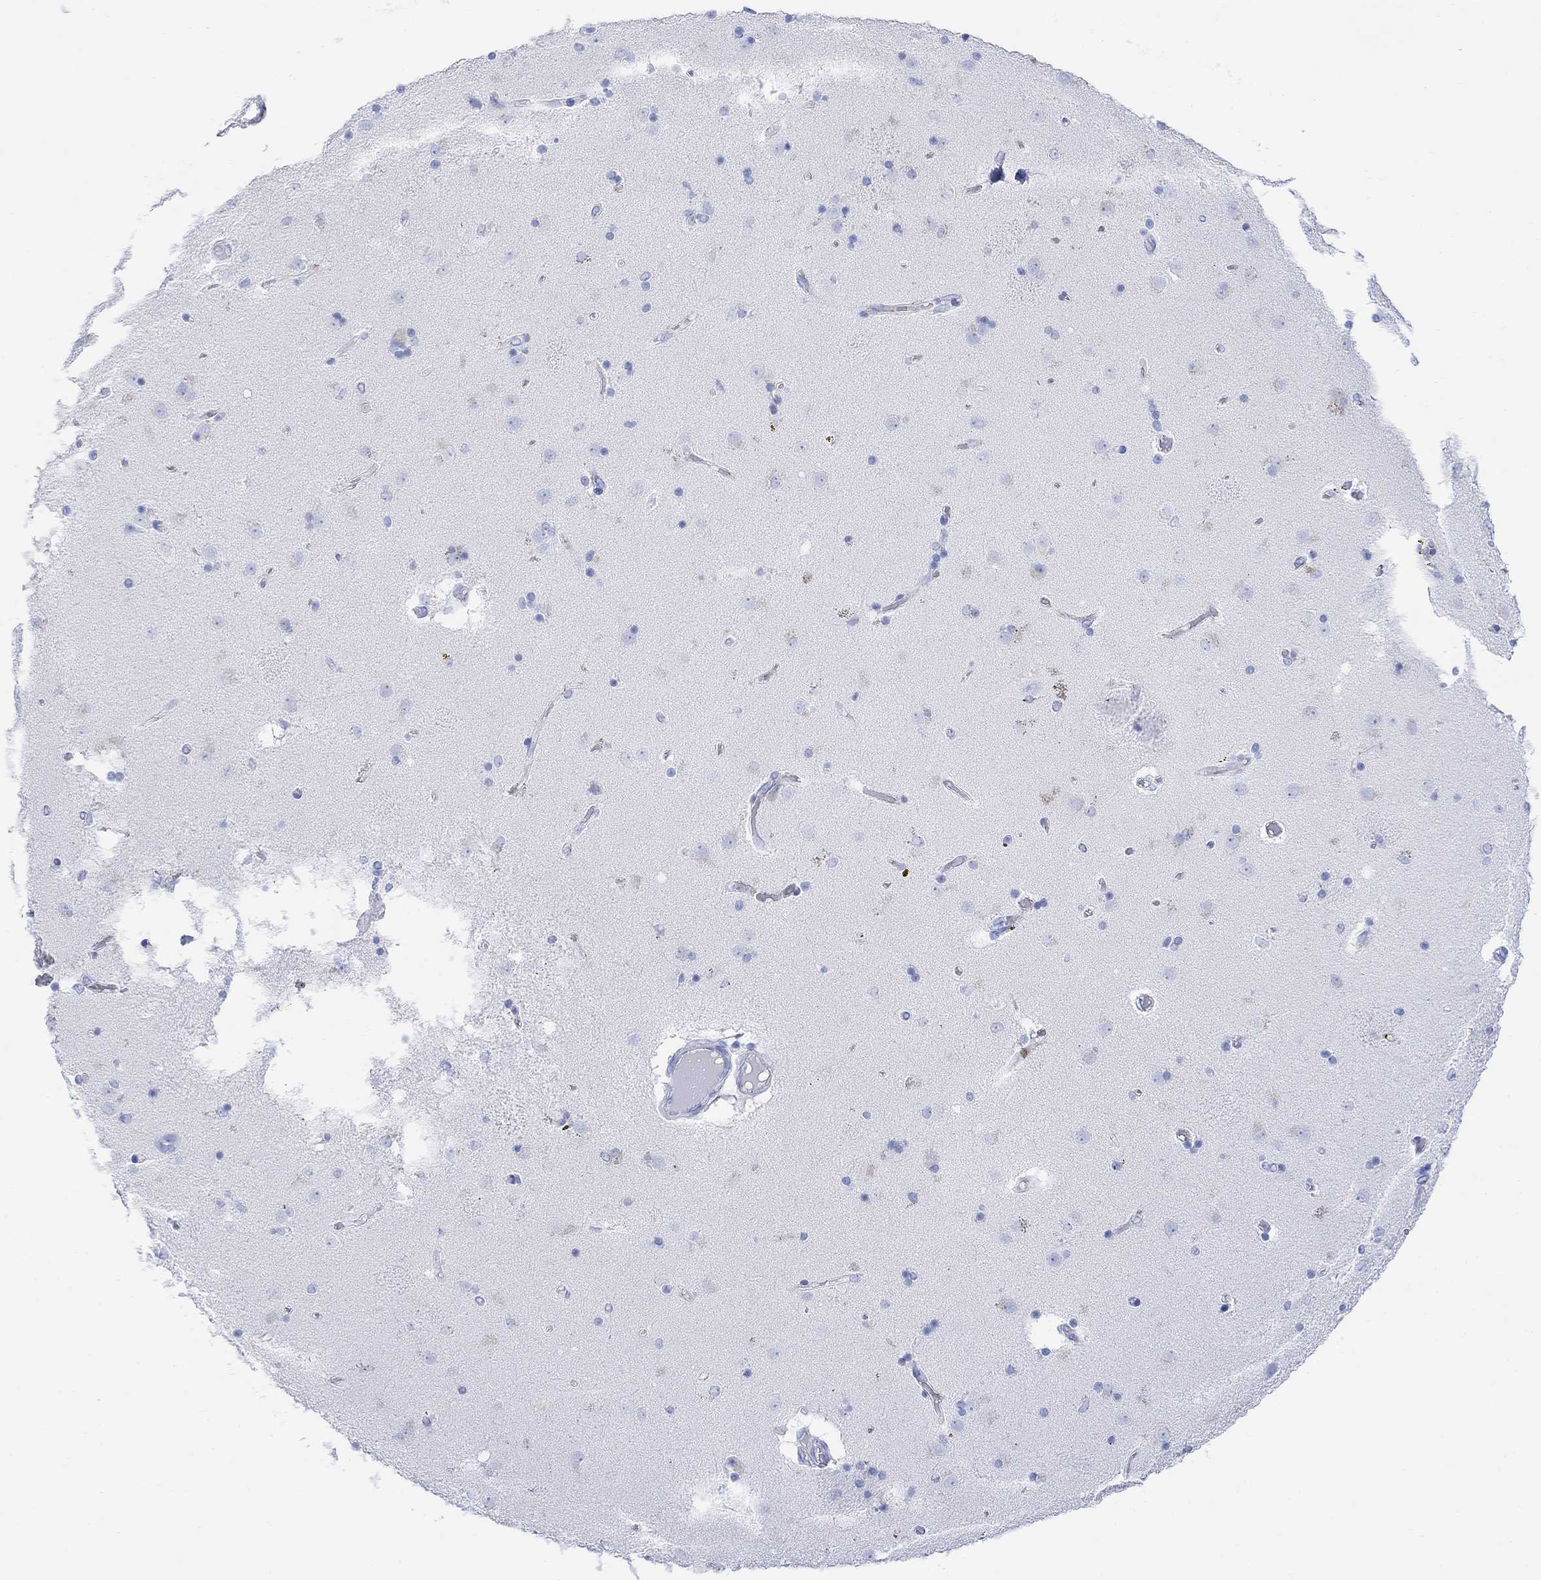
{"staining": {"intensity": "negative", "quantity": "none", "location": "none"}, "tissue": "caudate", "cell_type": "Glial cells", "image_type": "normal", "snomed": [{"axis": "morphology", "description": "Normal tissue, NOS"}, {"axis": "topography", "description": "Lateral ventricle wall"}], "caption": "IHC photomicrograph of benign caudate: caudate stained with DAB (3,3'-diaminobenzidine) shows no significant protein staining in glial cells.", "gene": "GPR65", "patient": {"sex": "male", "age": 54}}